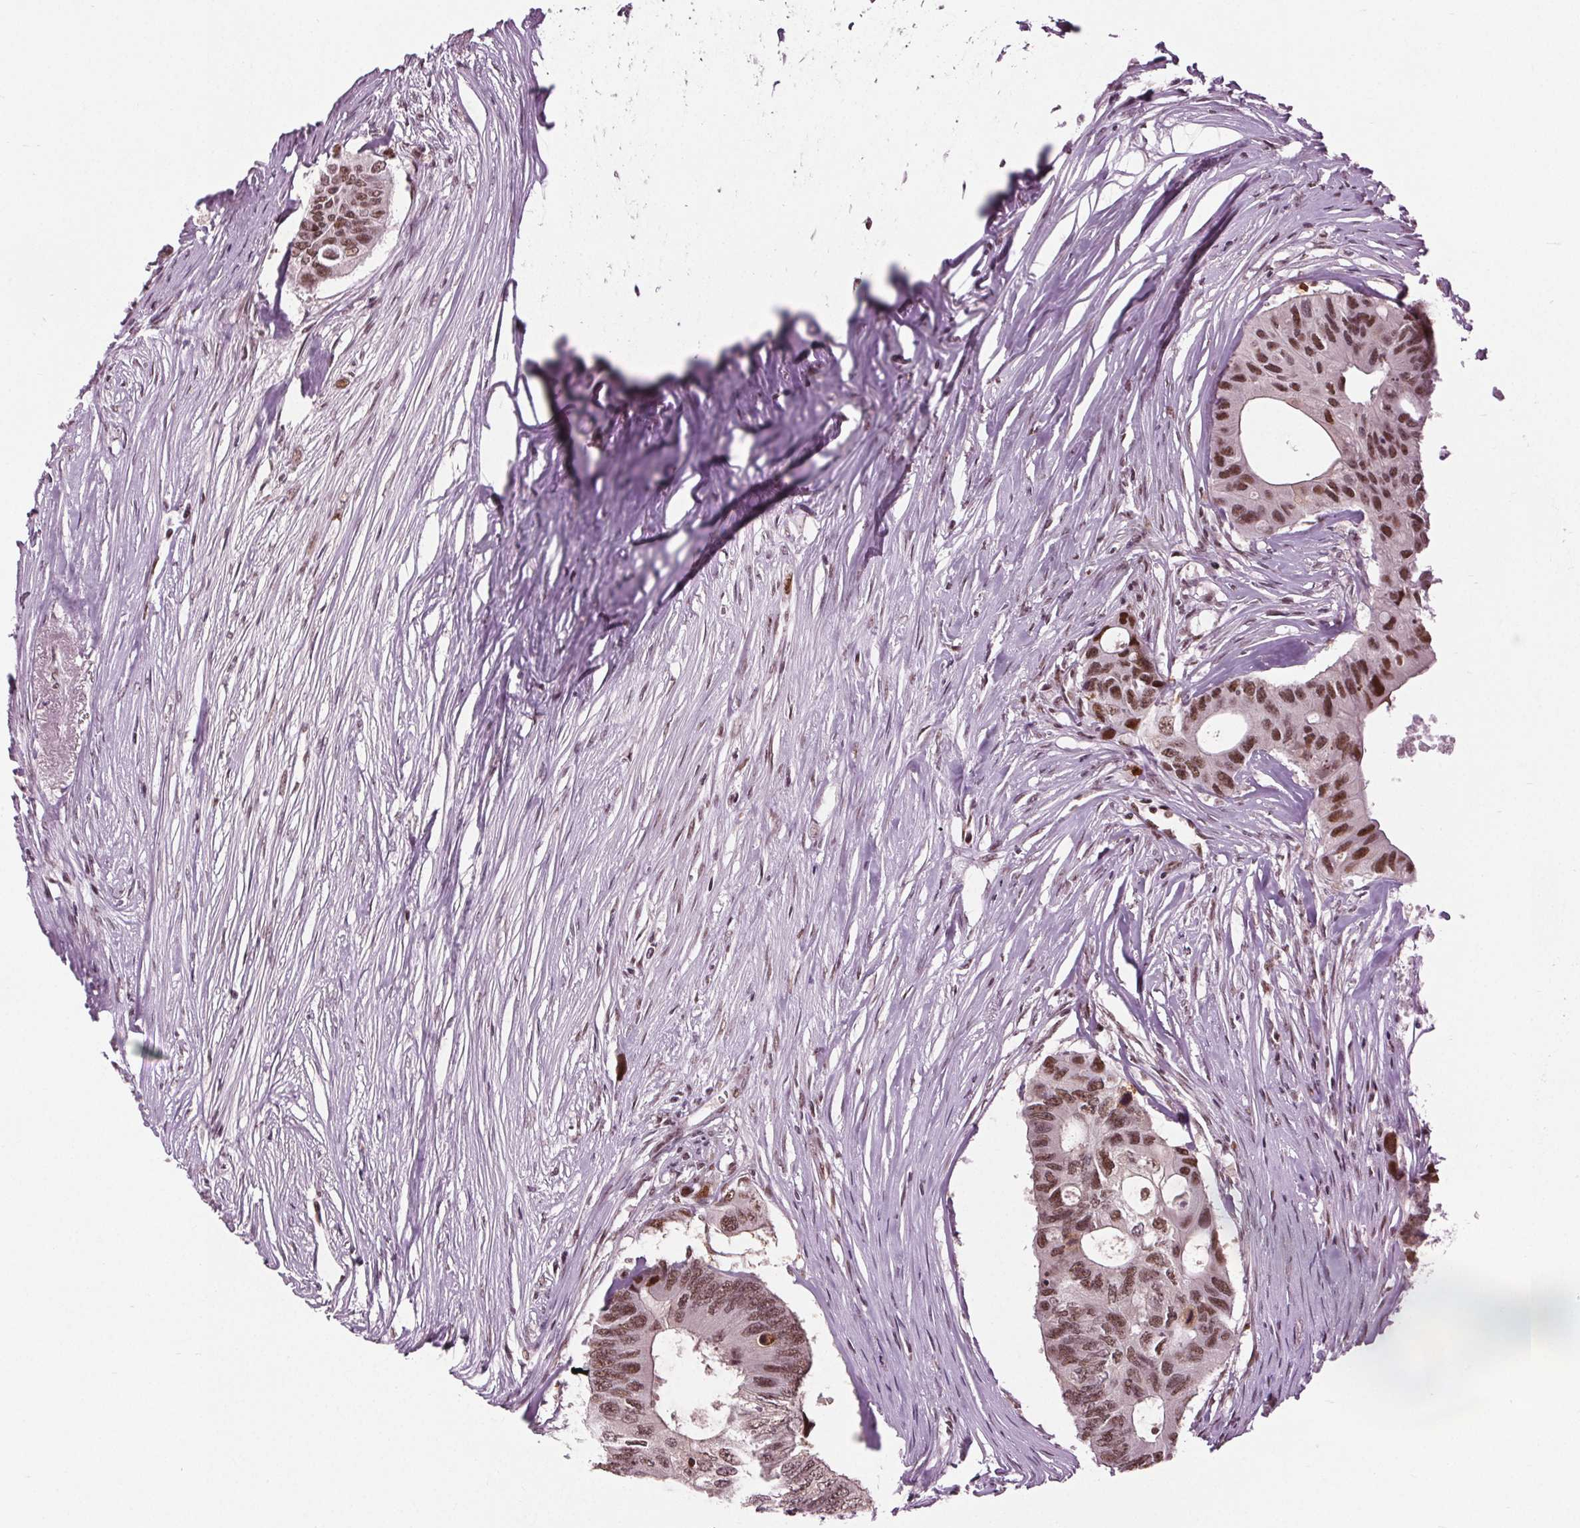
{"staining": {"intensity": "moderate", "quantity": ">75%", "location": "nuclear"}, "tissue": "colorectal cancer", "cell_type": "Tumor cells", "image_type": "cancer", "snomed": [{"axis": "morphology", "description": "Adenocarcinoma, NOS"}, {"axis": "topography", "description": "Colon"}], "caption": "Moderate nuclear expression for a protein is appreciated in about >75% of tumor cells of colorectal cancer using immunohistochemistry.", "gene": "IWS1", "patient": {"sex": "male", "age": 71}}